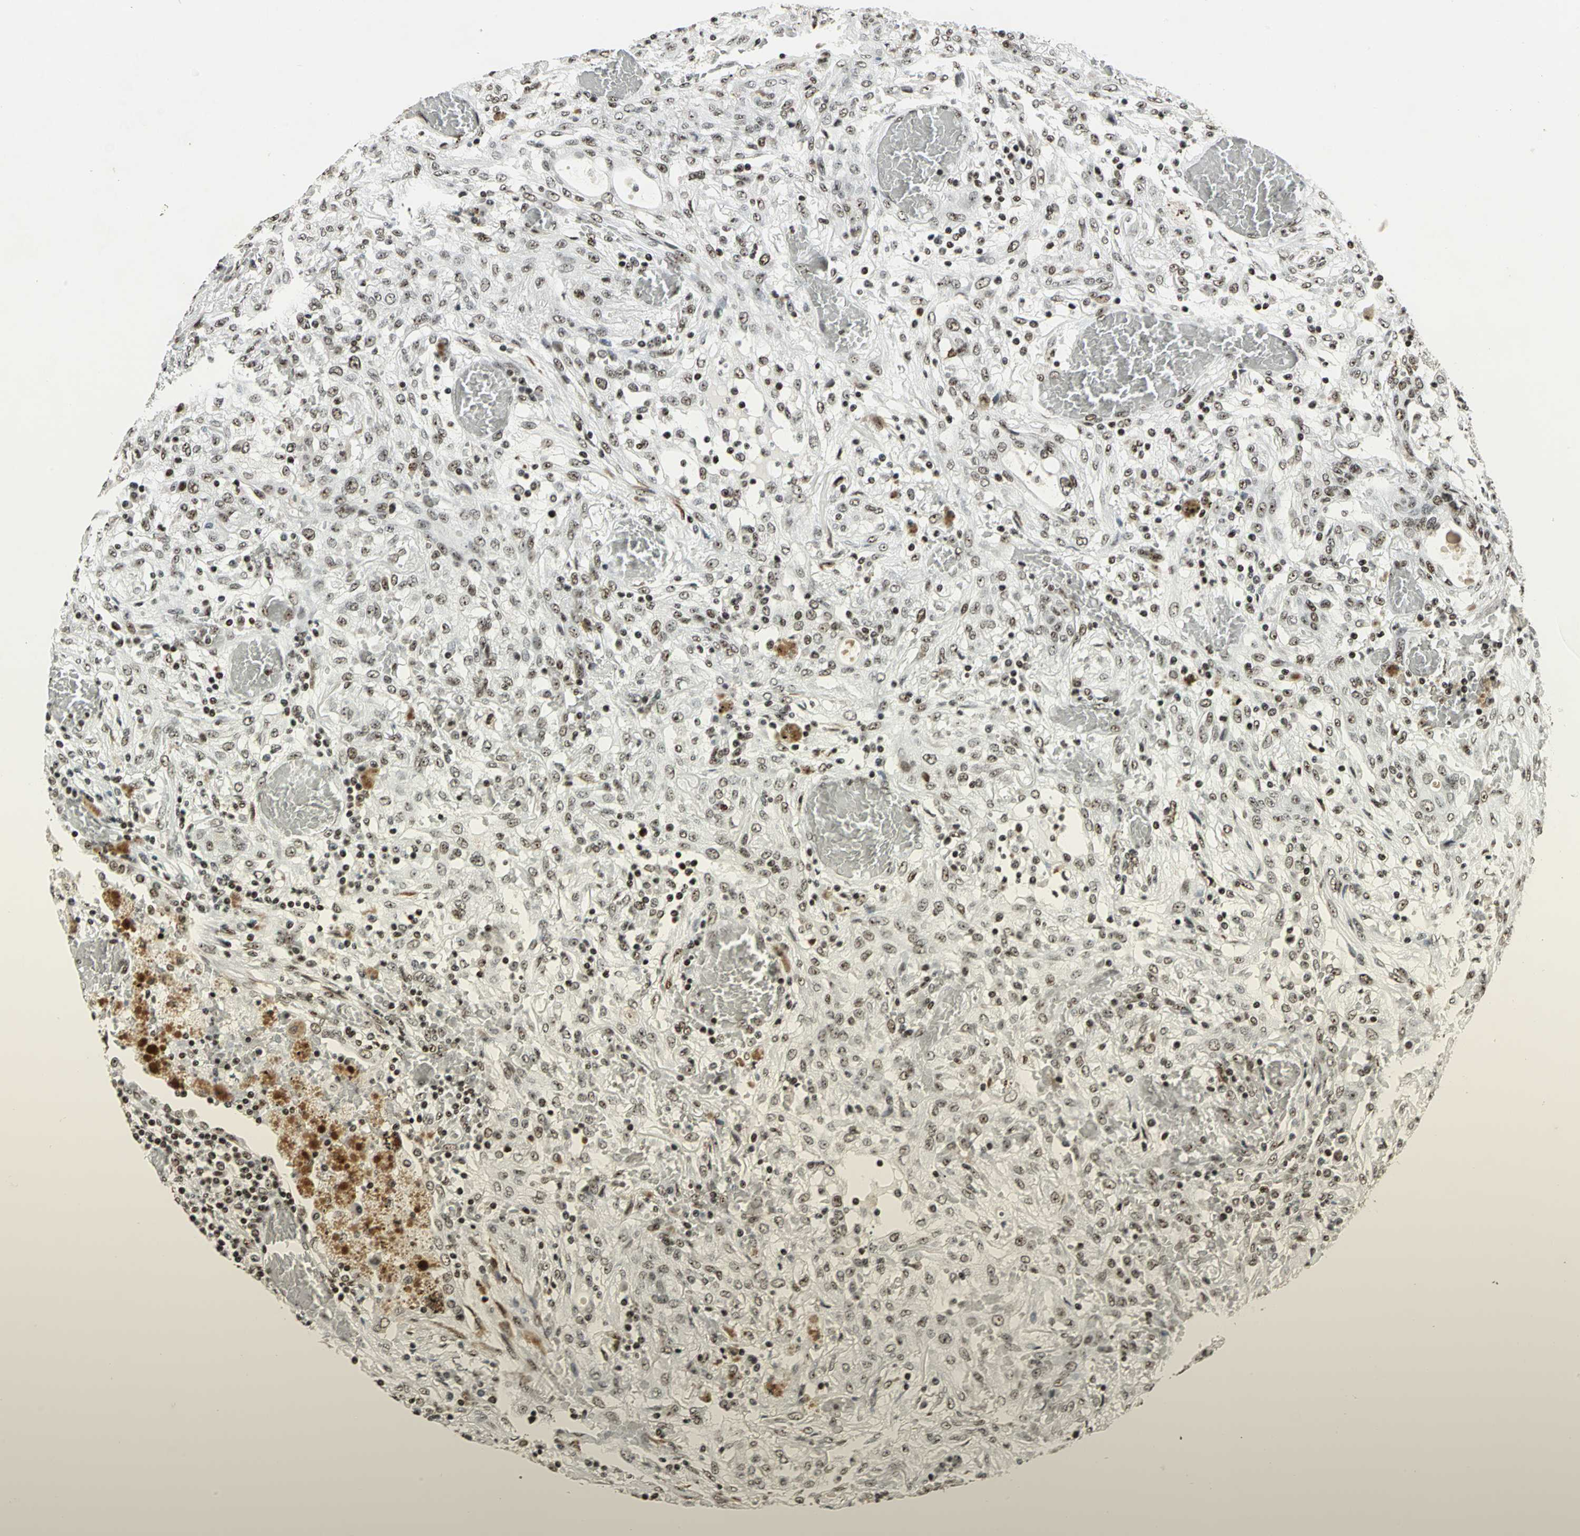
{"staining": {"intensity": "weak", "quantity": "<25%", "location": "nuclear"}, "tissue": "lung cancer", "cell_type": "Tumor cells", "image_type": "cancer", "snomed": [{"axis": "morphology", "description": "Squamous cell carcinoma, NOS"}, {"axis": "topography", "description": "Lung"}], "caption": "This is an immunohistochemistry (IHC) micrograph of human squamous cell carcinoma (lung). There is no staining in tumor cells.", "gene": "UBTF", "patient": {"sex": "female", "age": 47}}